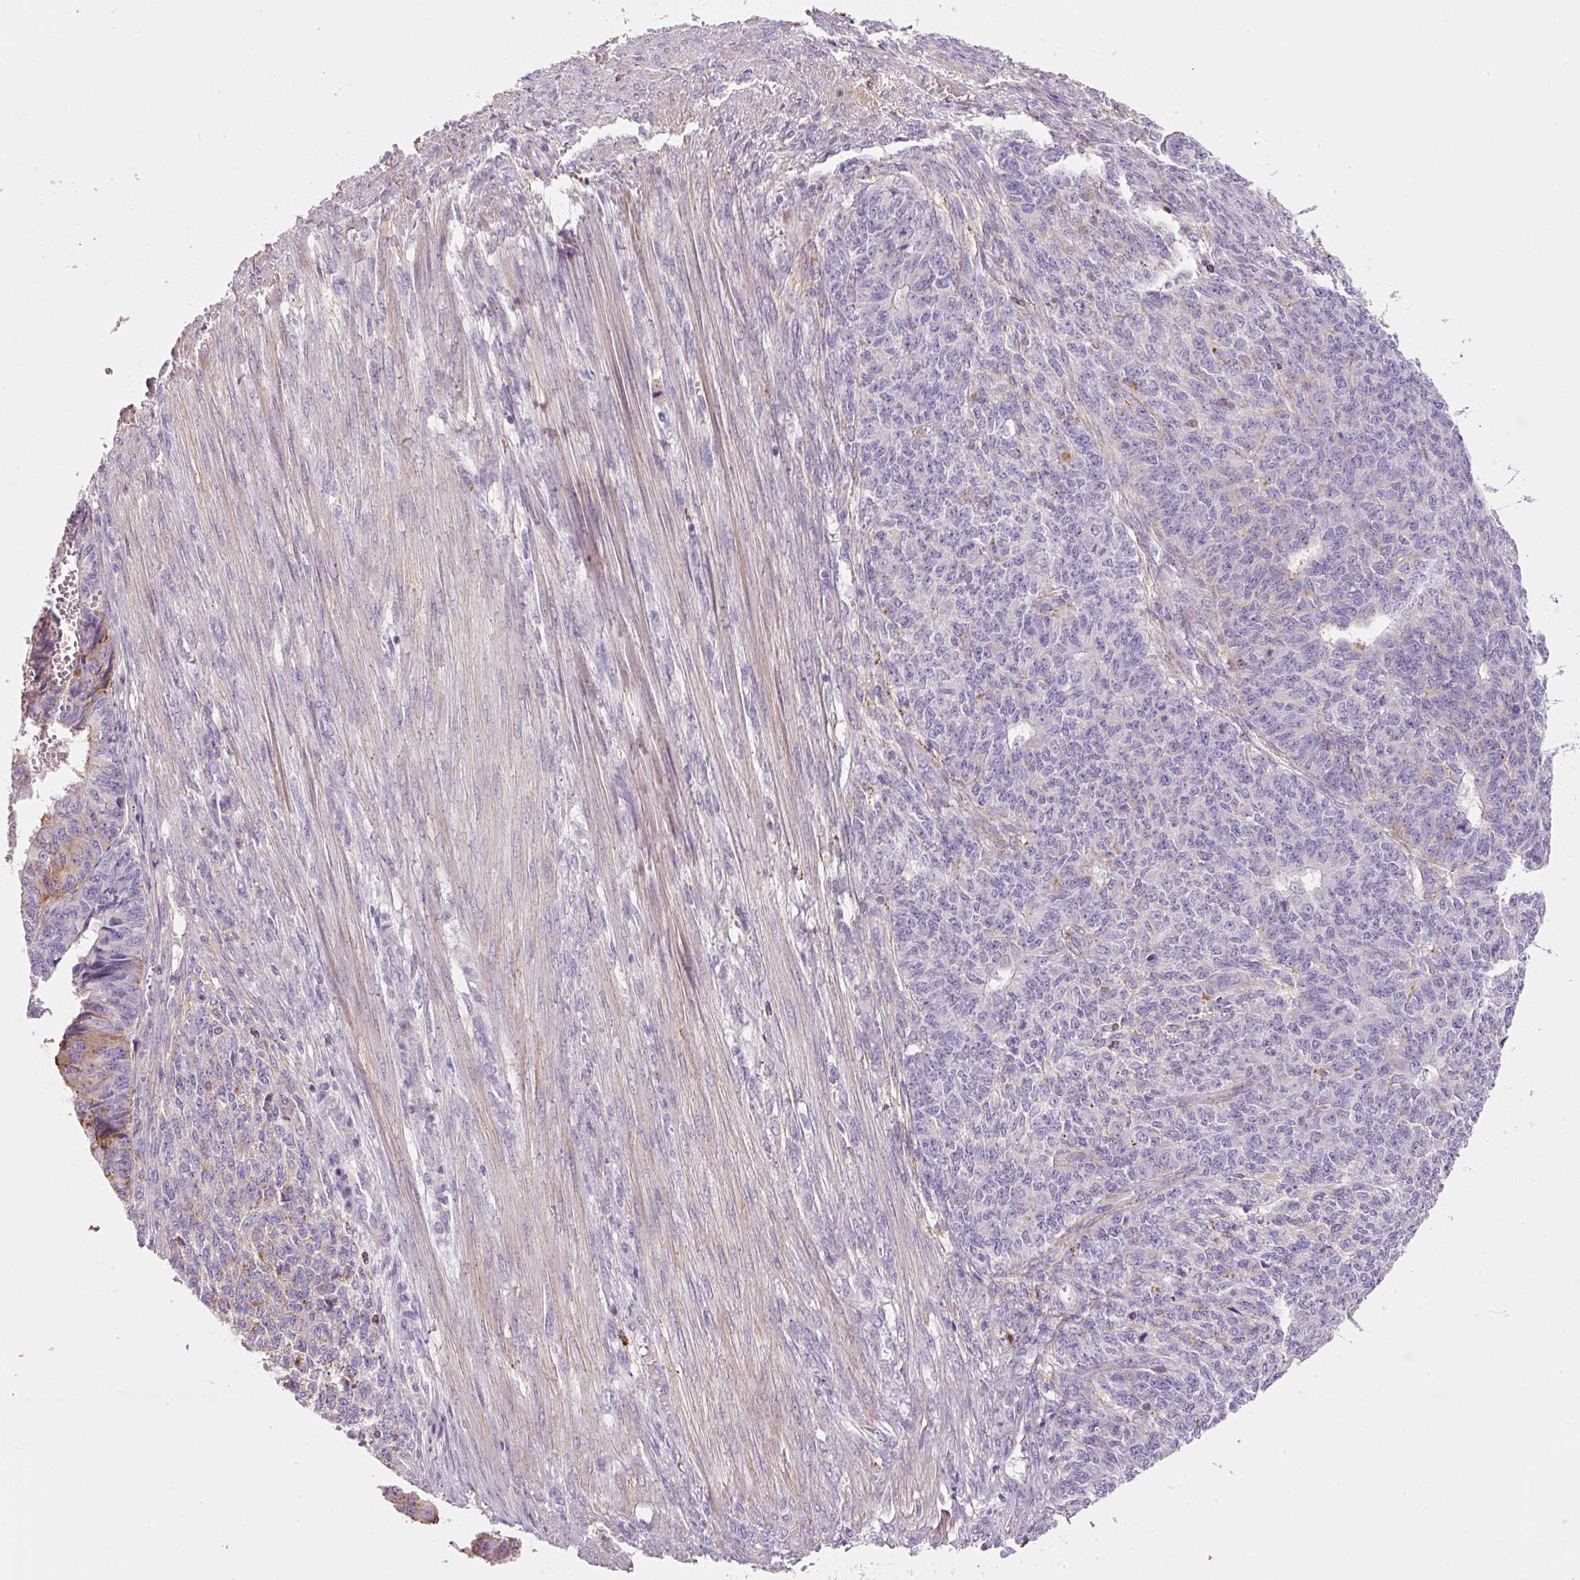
{"staining": {"intensity": "negative", "quantity": "none", "location": "none"}, "tissue": "endometrial cancer", "cell_type": "Tumor cells", "image_type": "cancer", "snomed": [{"axis": "morphology", "description": "Adenocarcinoma, NOS"}, {"axis": "topography", "description": "Endometrium"}], "caption": "Photomicrograph shows no significant protein expression in tumor cells of endometrial cancer.", "gene": "TMC8", "patient": {"sex": "female", "age": 32}}